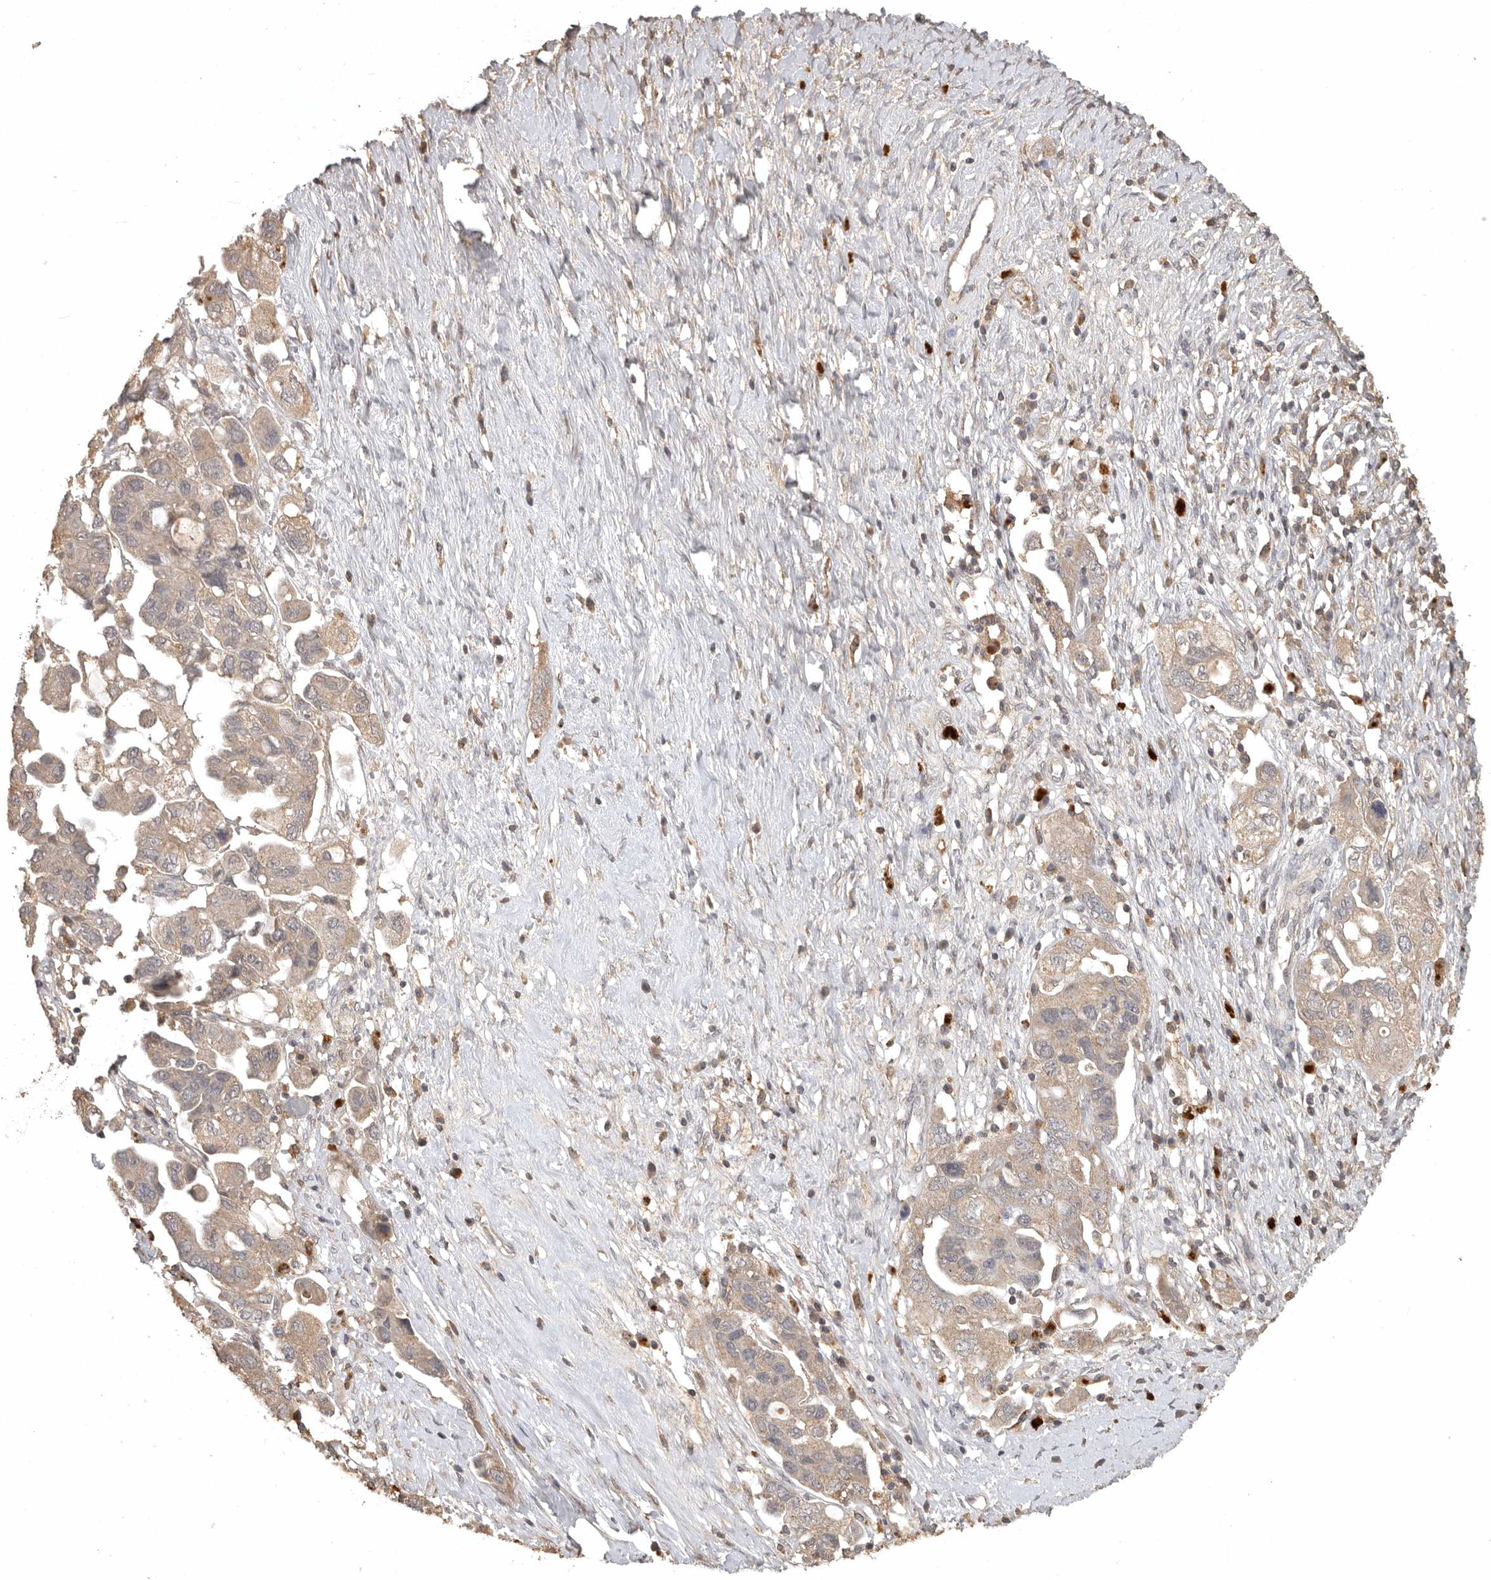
{"staining": {"intensity": "weak", "quantity": ">75%", "location": "cytoplasmic/membranous"}, "tissue": "ovarian cancer", "cell_type": "Tumor cells", "image_type": "cancer", "snomed": [{"axis": "morphology", "description": "Carcinoma, NOS"}, {"axis": "morphology", "description": "Cystadenocarcinoma, serous, NOS"}, {"axis": "topography", "description": "Ovary"}], "caption": "Protein analysis of ovarian cancer tissue displays weak cytoplasmic/membranous positivity in about >75% of tumor cells.", "gene": "ADAMTS4", "patient": {"sex": "female", "age": 69}}